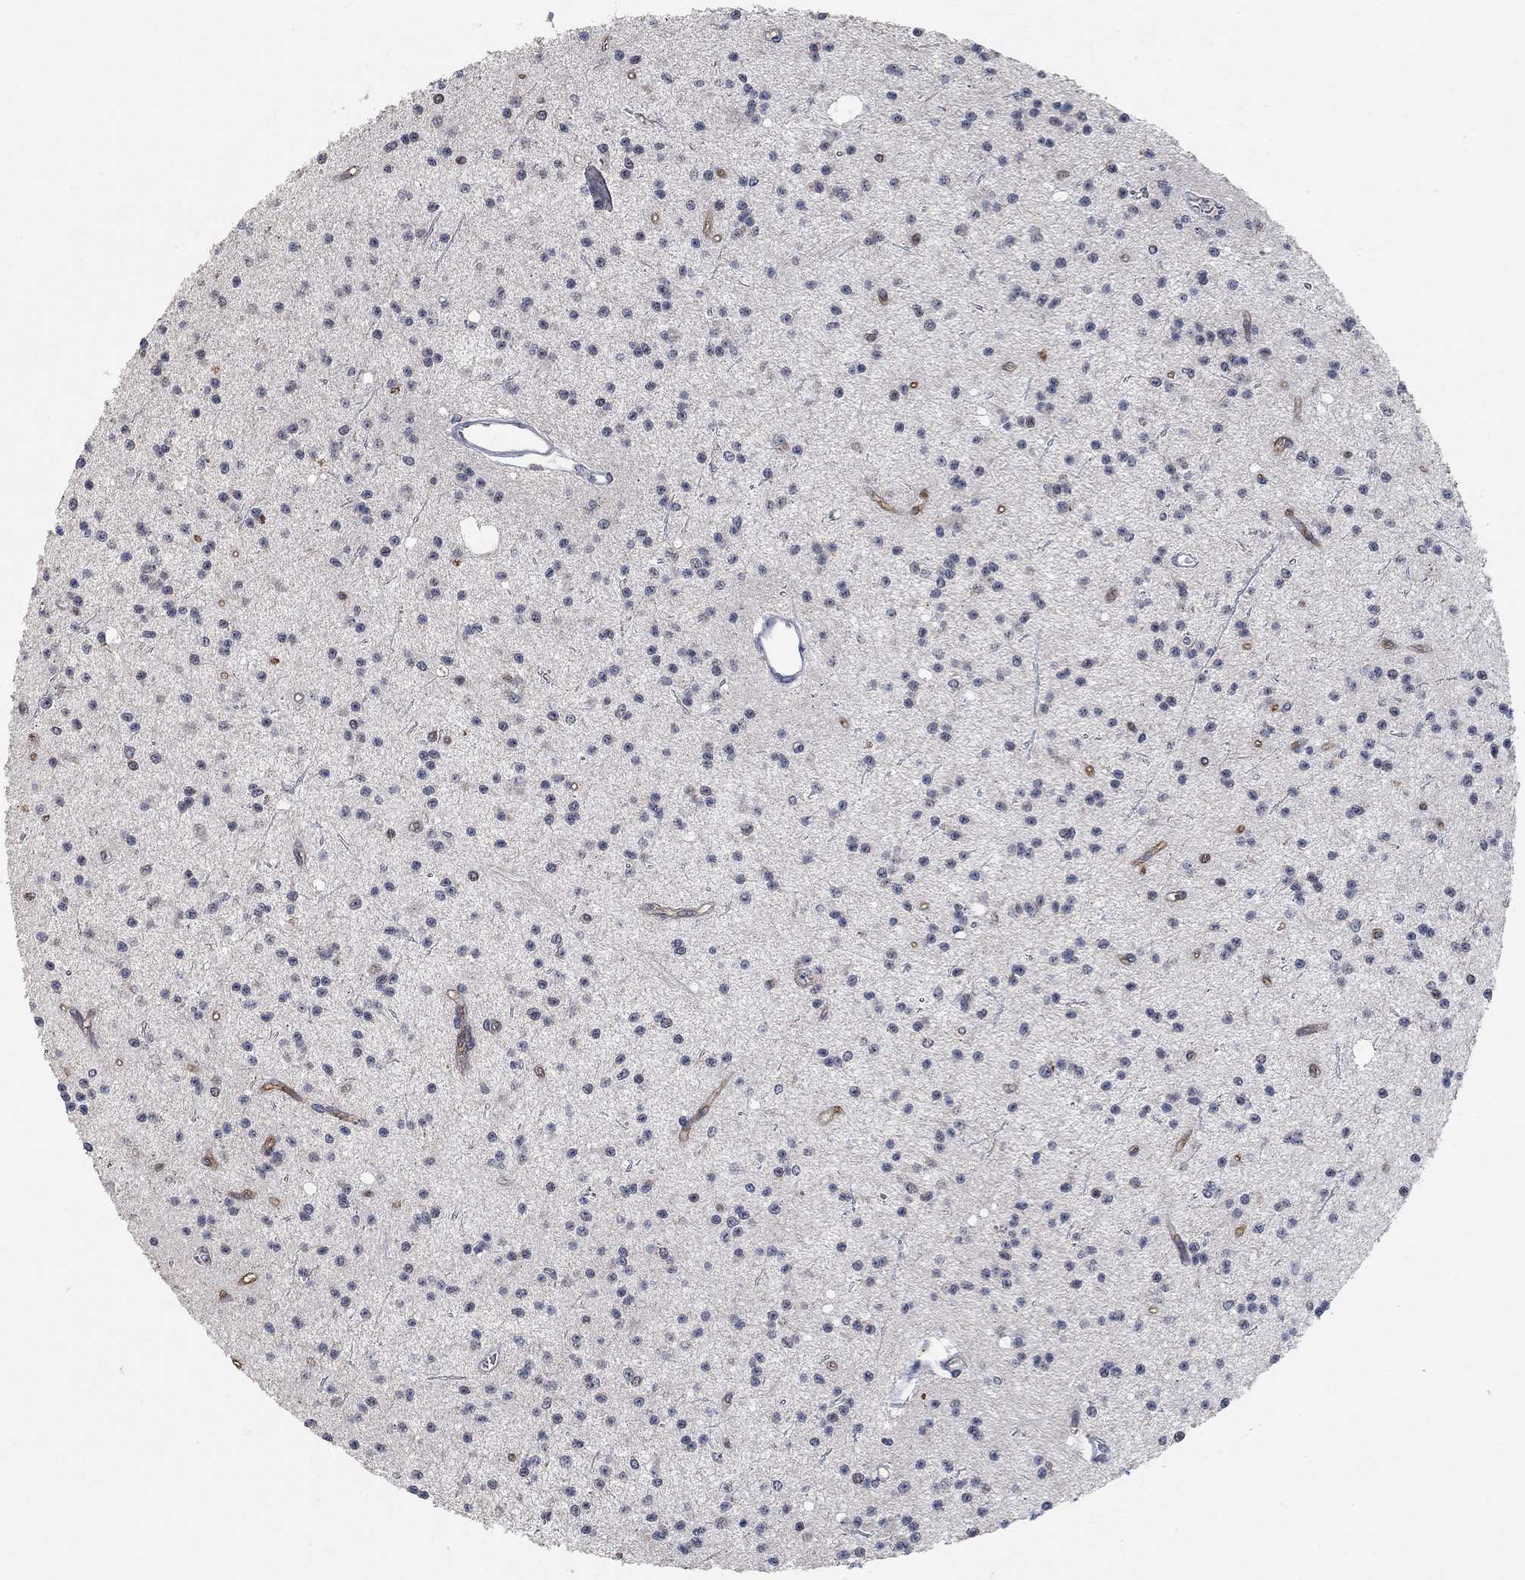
{"staining": {"intensity": "negative", "quantity": "none", "location": "none"}, "tissue": "glioma", "cell_type": "Tumor cells", "image_type": "cancer", "snomed": [{"axis": "morphology", "description": "Glioma, malignant, Low grade"}, {"axis": "topography", "description": "Brain"}], "caption": "Glioma stained for a protein using IHC shows no staining tumor cells.", "gene": "THAP8", "patient": {"sex": "male", "age": 27}}